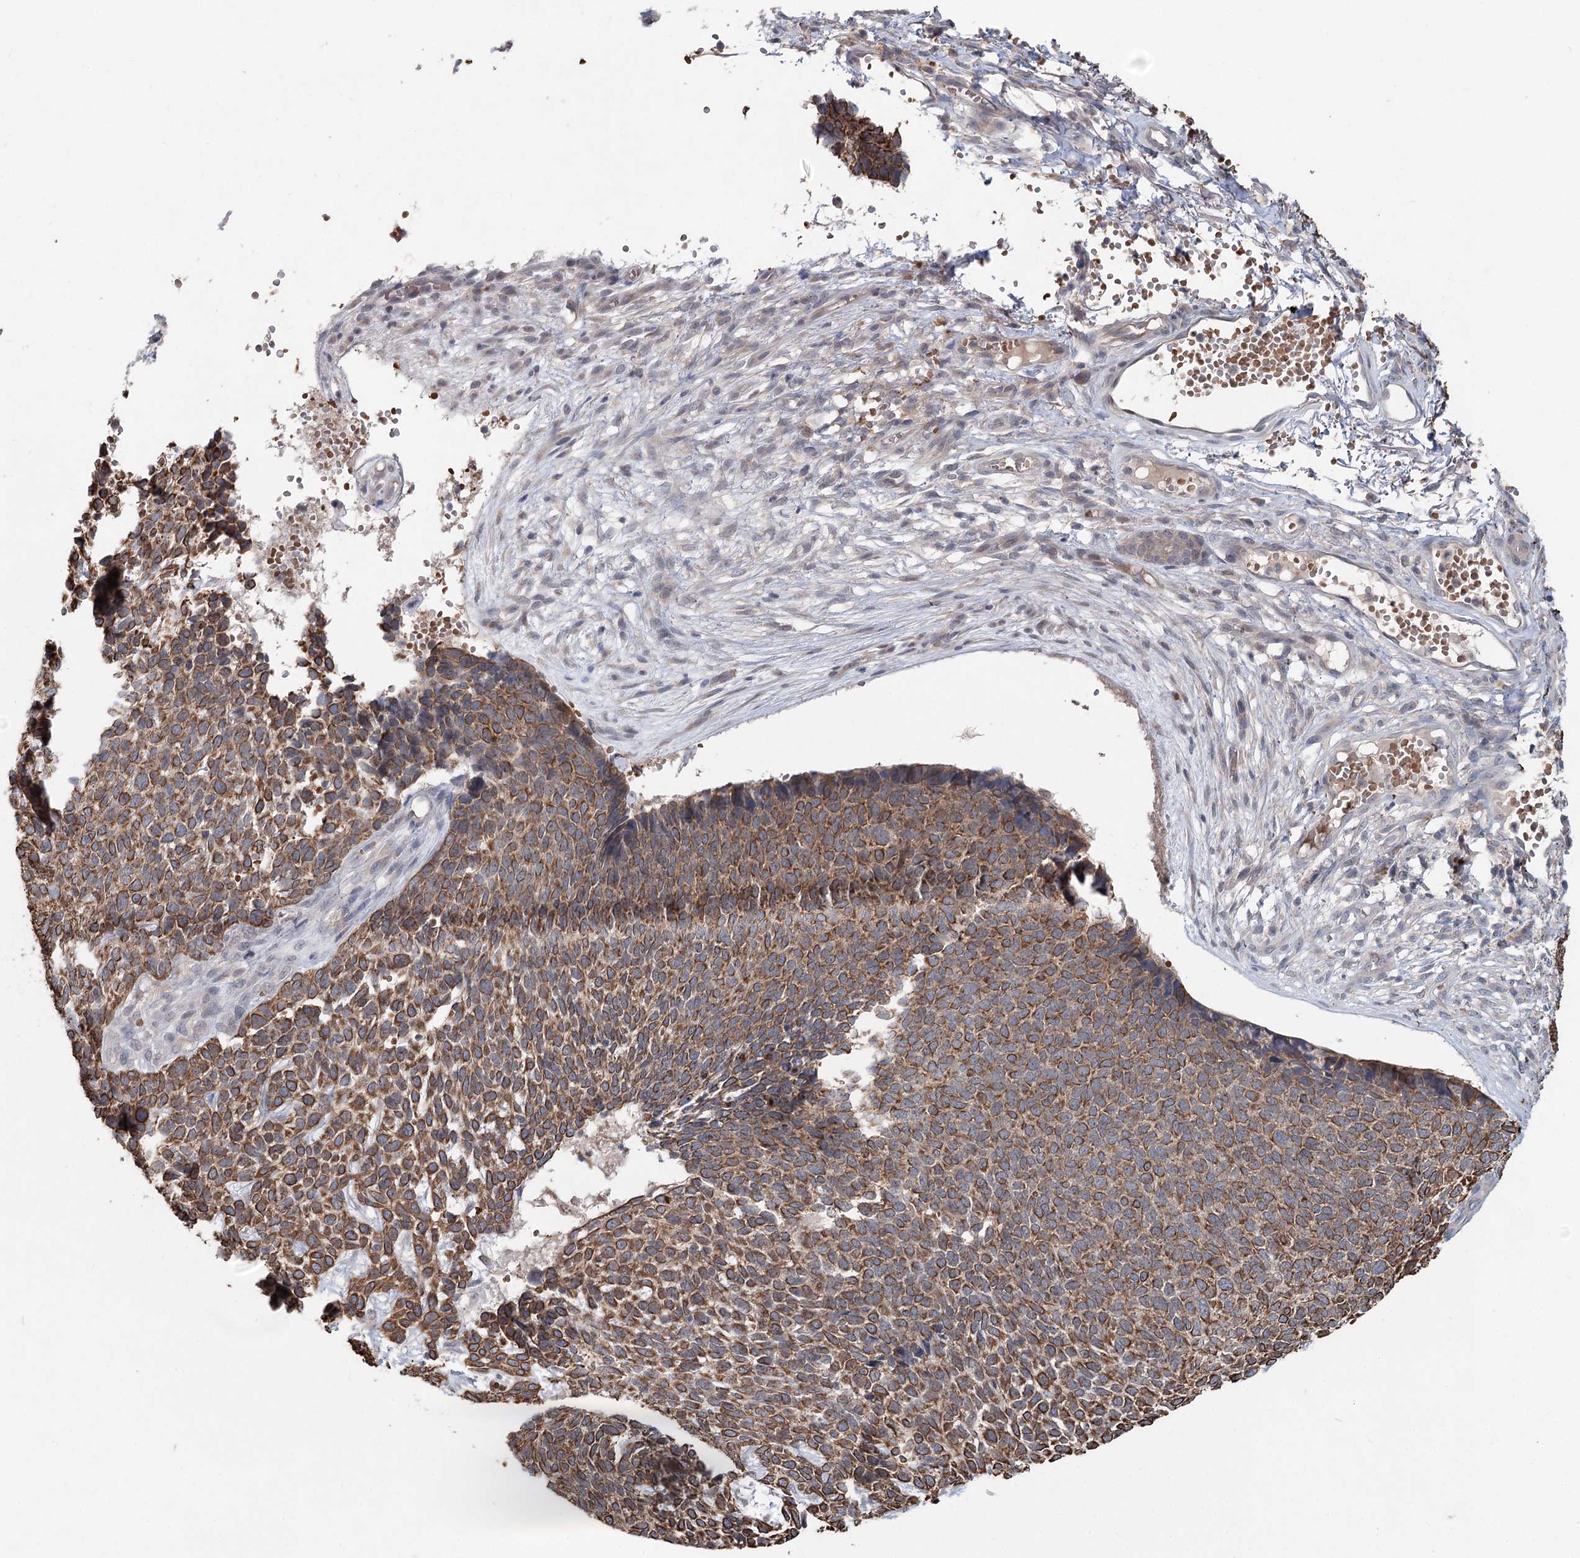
{"staining": {"intensity": "strong", "quantity": ">75%", "location": "cytoplasmic/membranous"}, "tissue": "skin cancer", "cell_type": "Tumor cells", "image_type": "cancer", "snomed": [{"axis": "morphology", "description": "Basal cell carcinoma"}, {"axis": "topography", "description": "Skin"}], "caption": "Strong cytoplasmic/membranous staining is seen in approximately >75% of tumor cells in skin cancer (basal cell carcinoma). The staining was performed using DAB to visualize the protein expression in brown, while the nuclei were stained in blue with hematoxylin (Magnification: 20x).", "gene": "FBXO7", "patient": {"sex": "female", "age": 84}}